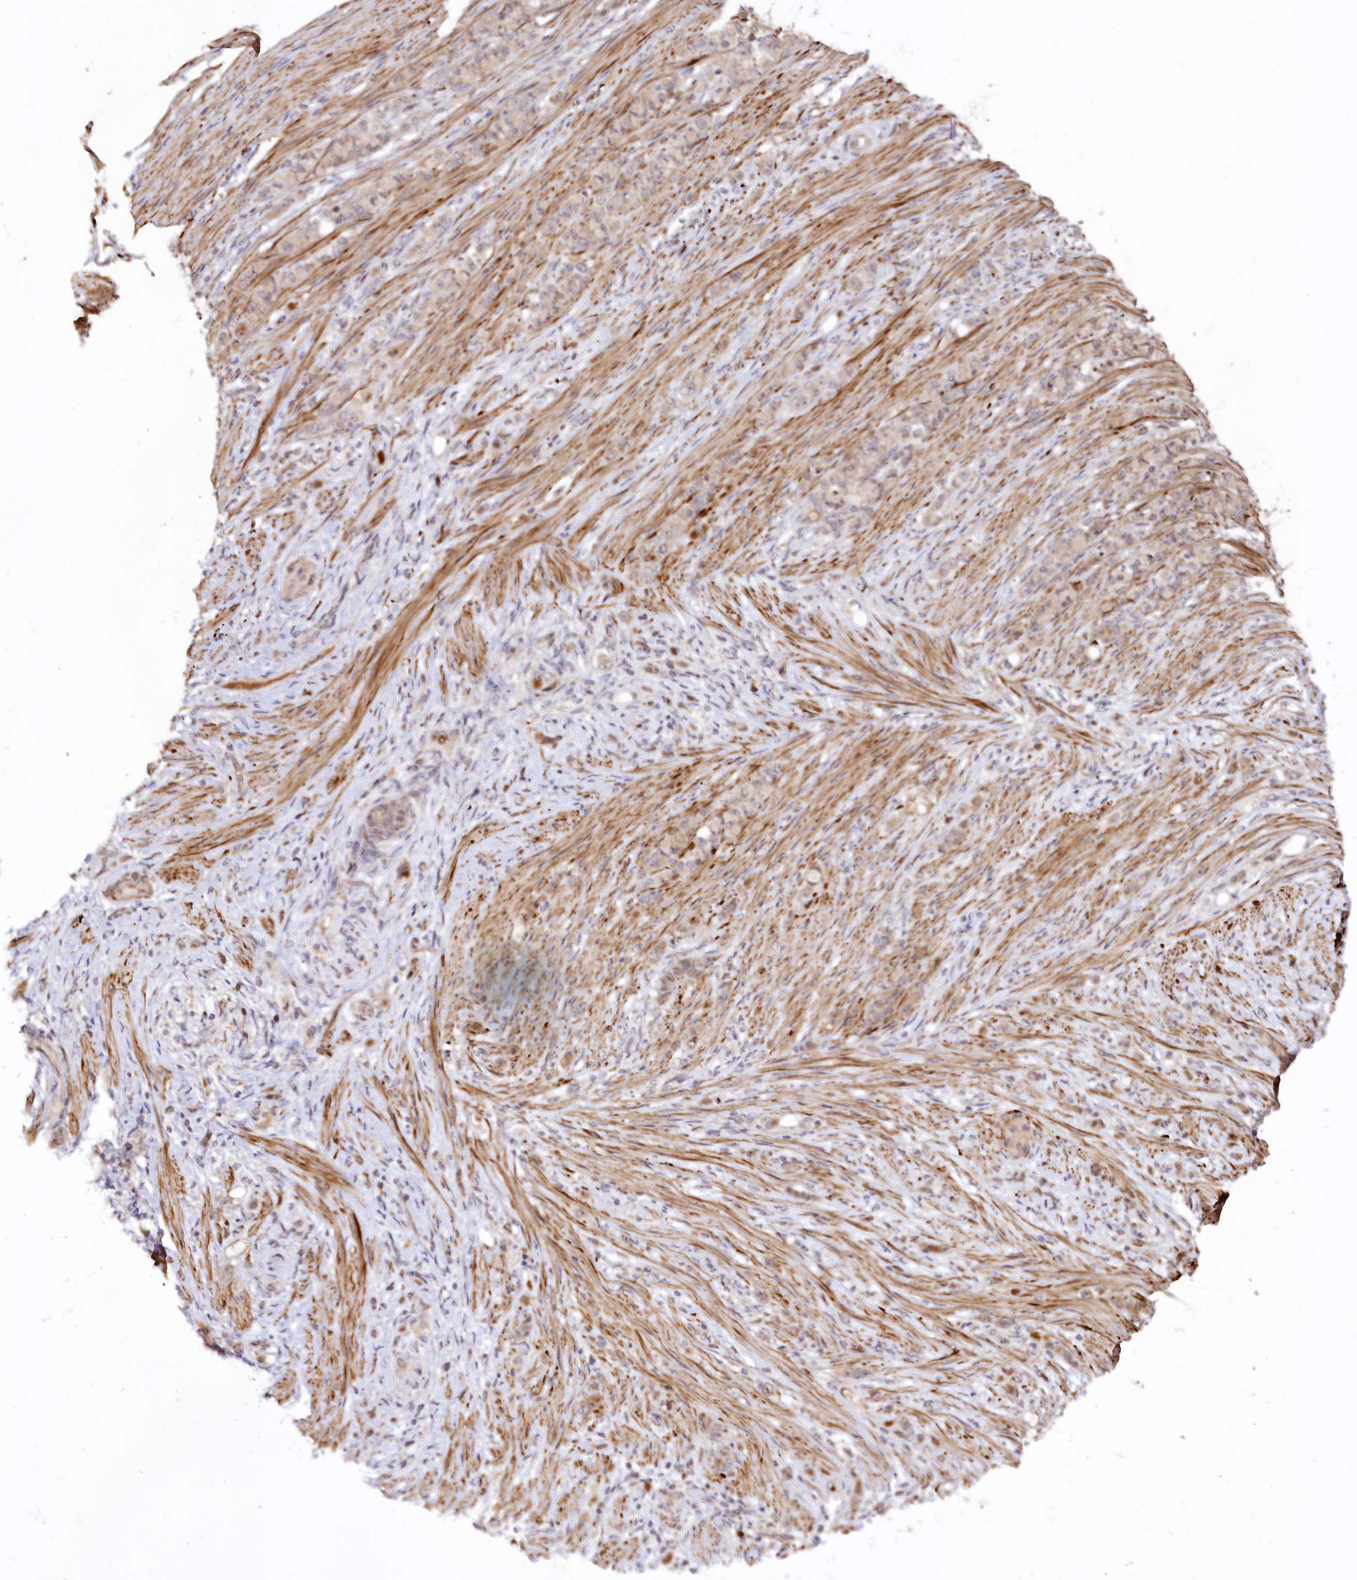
{"staining": {"intensity": "negative", "quantity": "none", "location": "none"}, "tissue": "stomach cancer", "cell_type": "Tumor cells", "image_type": "cancer", "snomed": [{"axis": "morphology", "description": "Adenocarcinoma, NOS"}, {"axis": "topography", "description": "Stomach"}], "caption": "This is a histopathology image of immunohistochemistry (IHC) staining of stomach cancer (adenocarcinoma), which shows no staining in tumor cells.", "gene": "DMP1", "patient": {"sex": "female", "age": 79}}